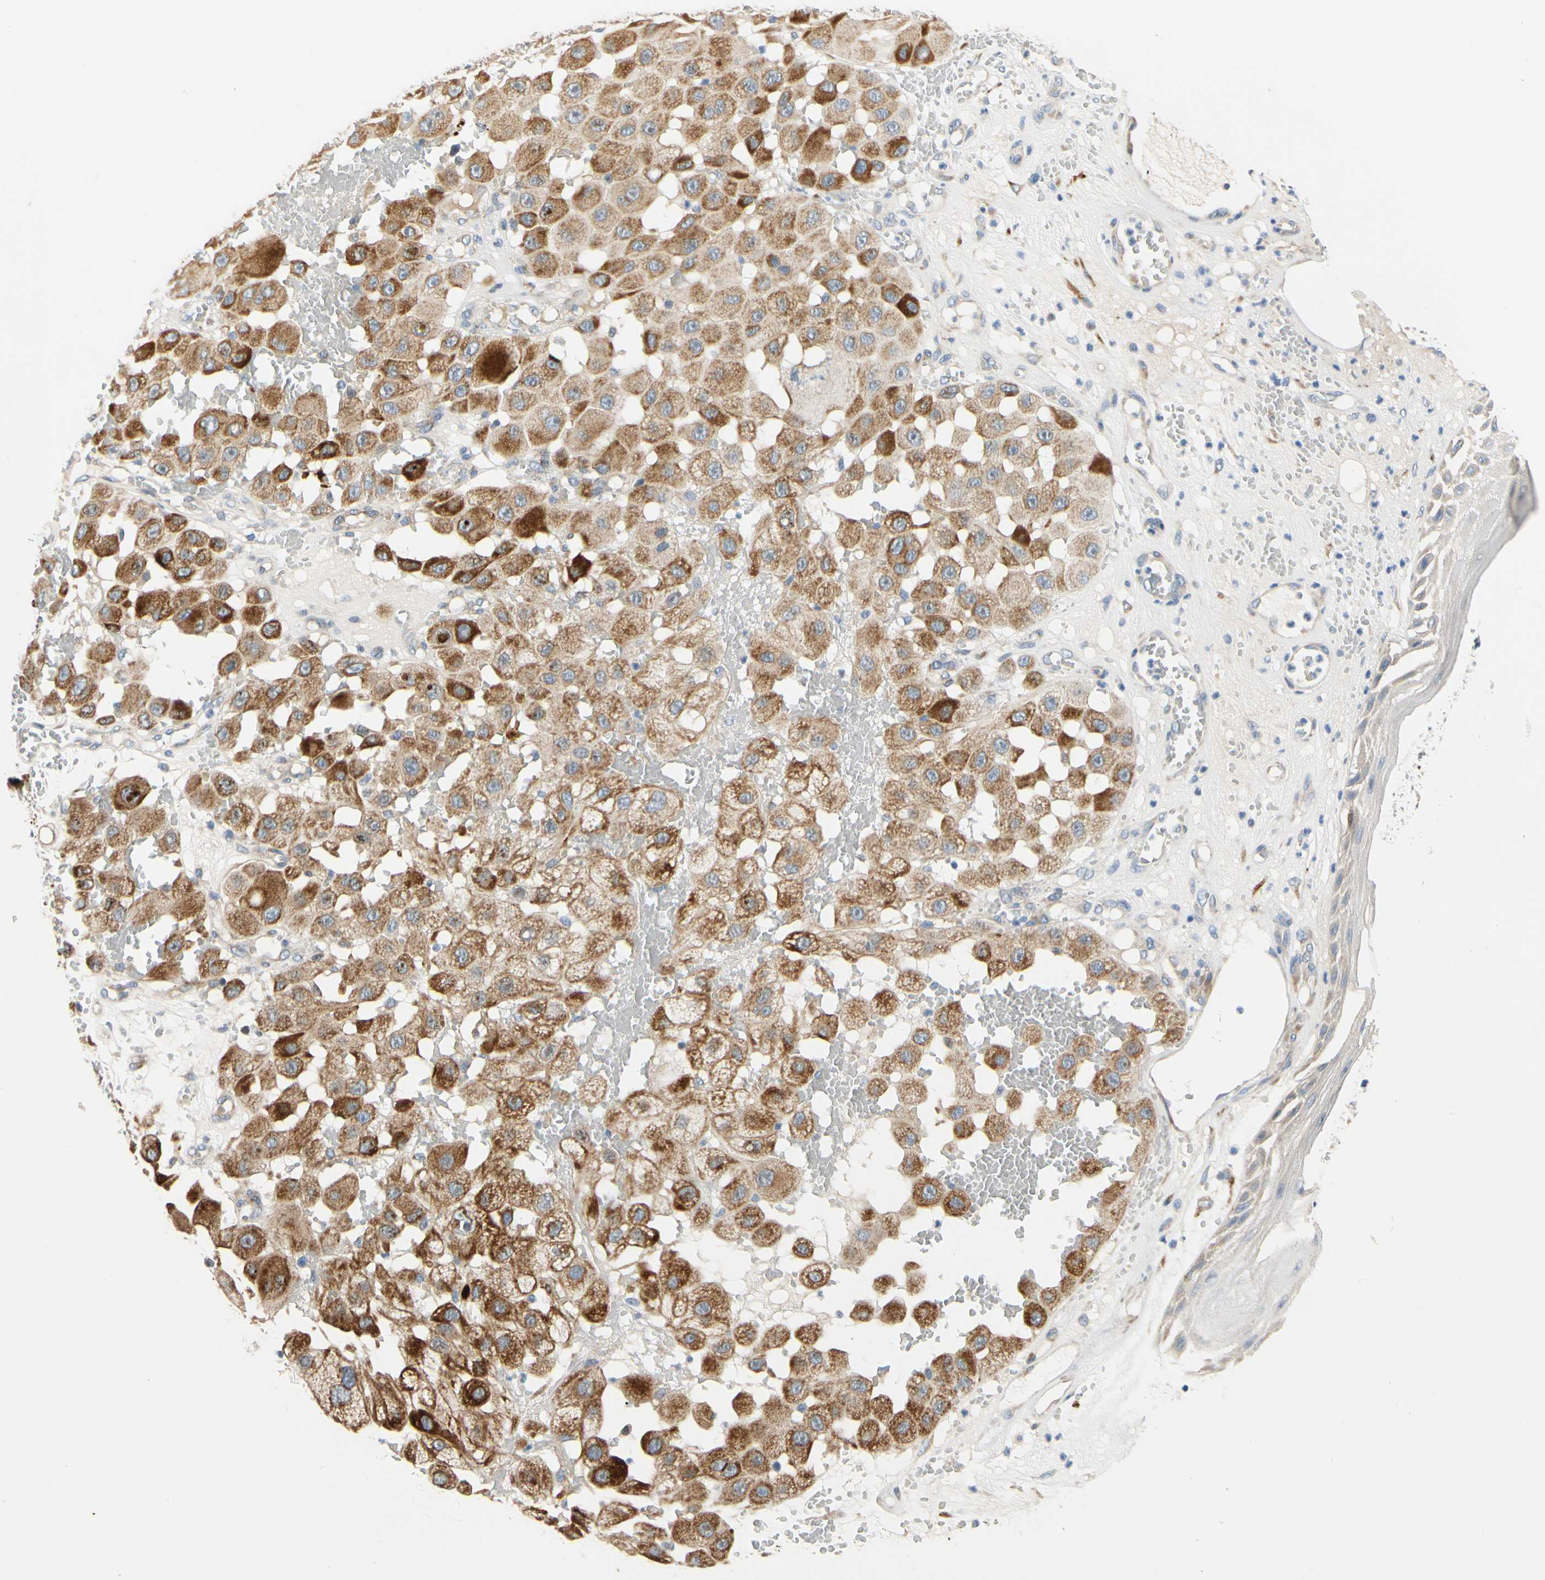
{"staining": {"intensity": "strong", "quantity": ">75%", "location": "cytoplasmic/membranous"}, "tissue": "melanoma", "cell_type": "Tumor cells", "image_type": "cancer", "snomed": [{"axis": "morphology", "description": "Malignant melanoma, NOS"}, {"axis": "topography", "description": "Skin"}], "caption": "An immunohistochemistry (IHC) image of tumor tissue is shown. Protein staining in brown highlights strong cytoplasmic/membranous positivity in melanoma within tumor cells.", "gene": "ZNF236", "patient": {"sex": "female", "age": 81}}